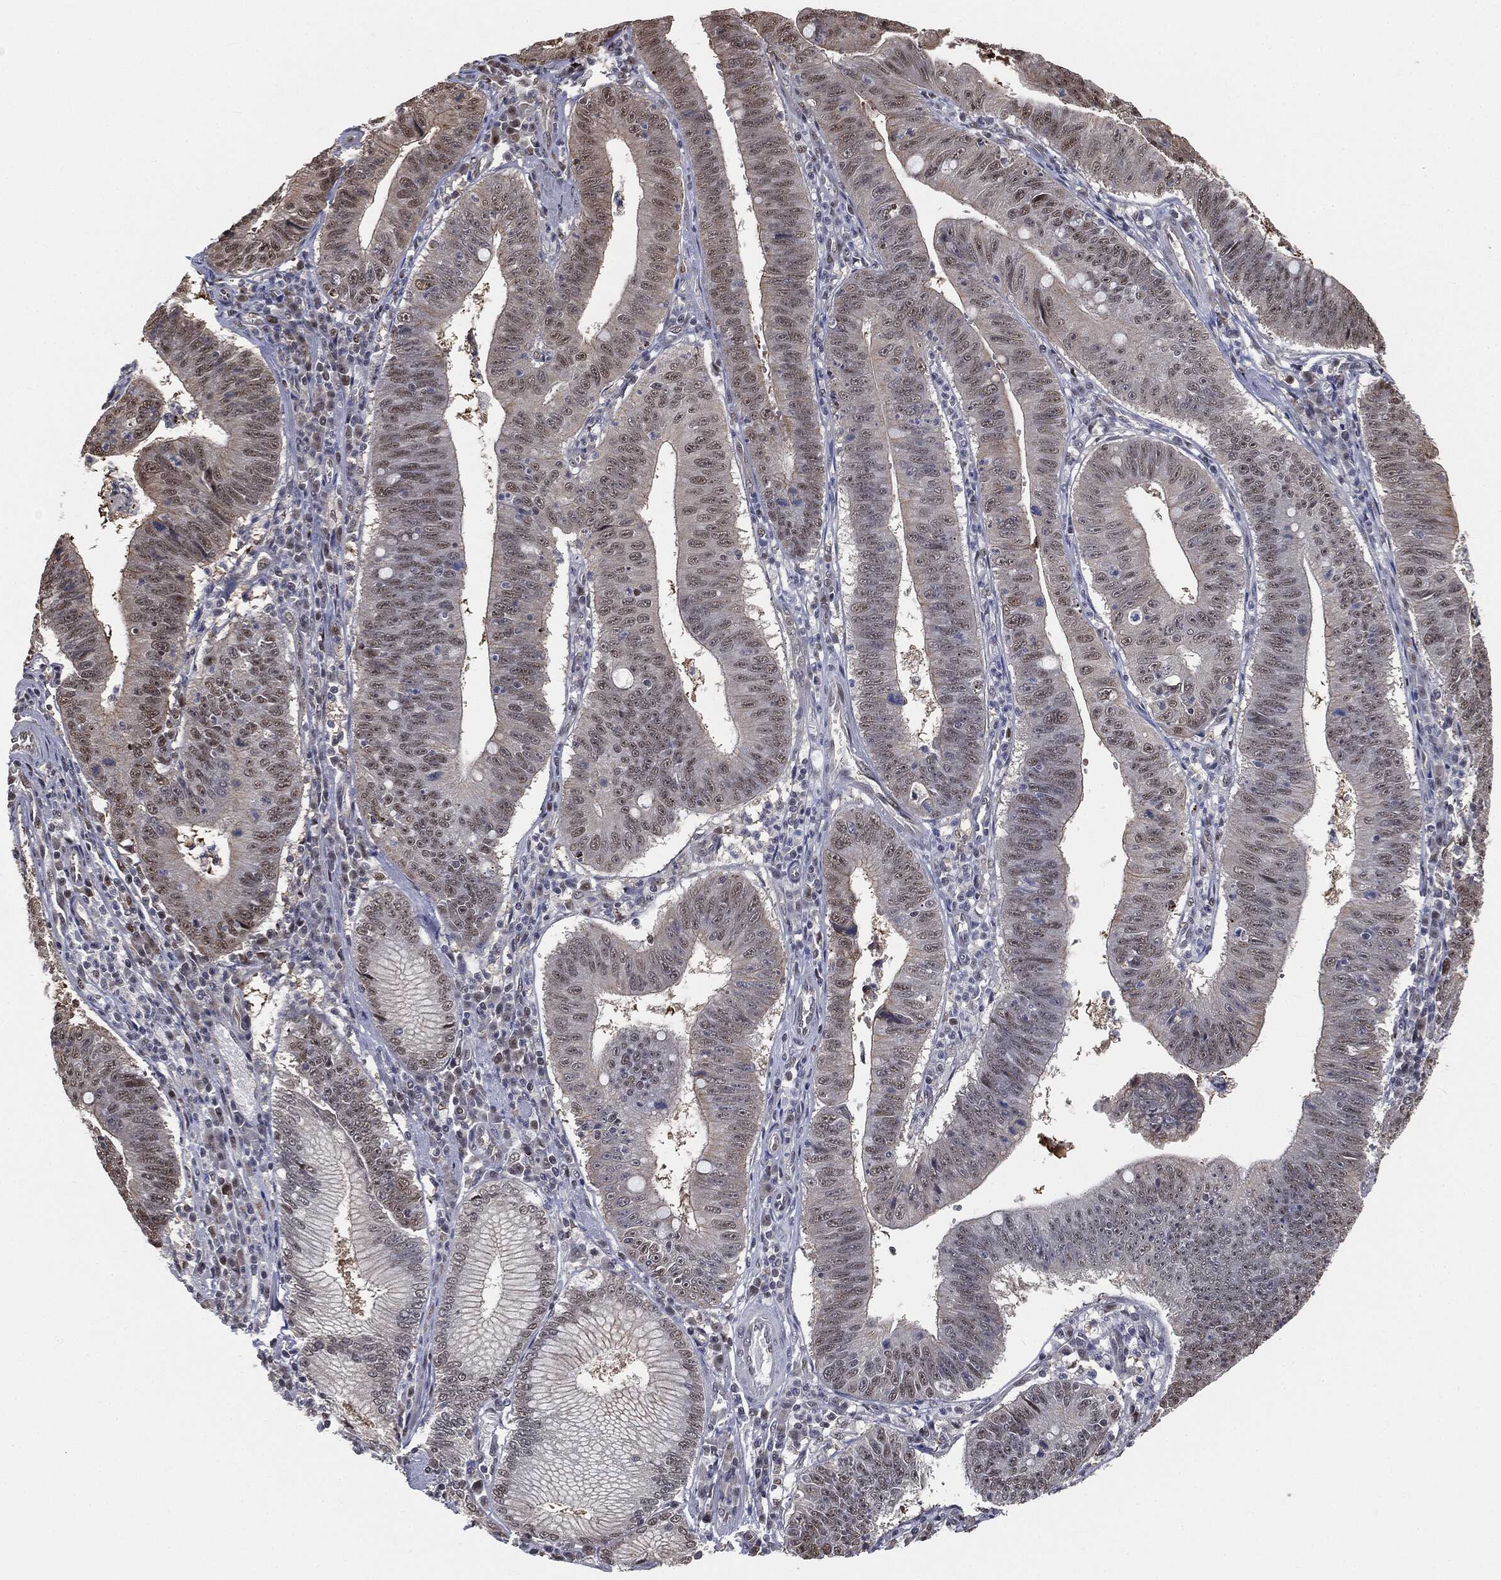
{"staining": {"intensity": "moderate", "quantity": "<25%", "location": "nuclear"}, "tissue": "stomach cancer", "cell_type": "Tumor cells", "image_type": "cancer", "snomed": [{"axis": "morphology", "description": "Adenocarcinoma, NOS"}, {"axis": "topography", "description": "Stomach"}], "caption": "The micrograph exhibits staining of adenocarcinoma (stomach), revealing moderate nuclear protein positivity (brown color) within tumor cells.", "gene": "SHLD2", "patient": {"sex": "male", "age": 59}}